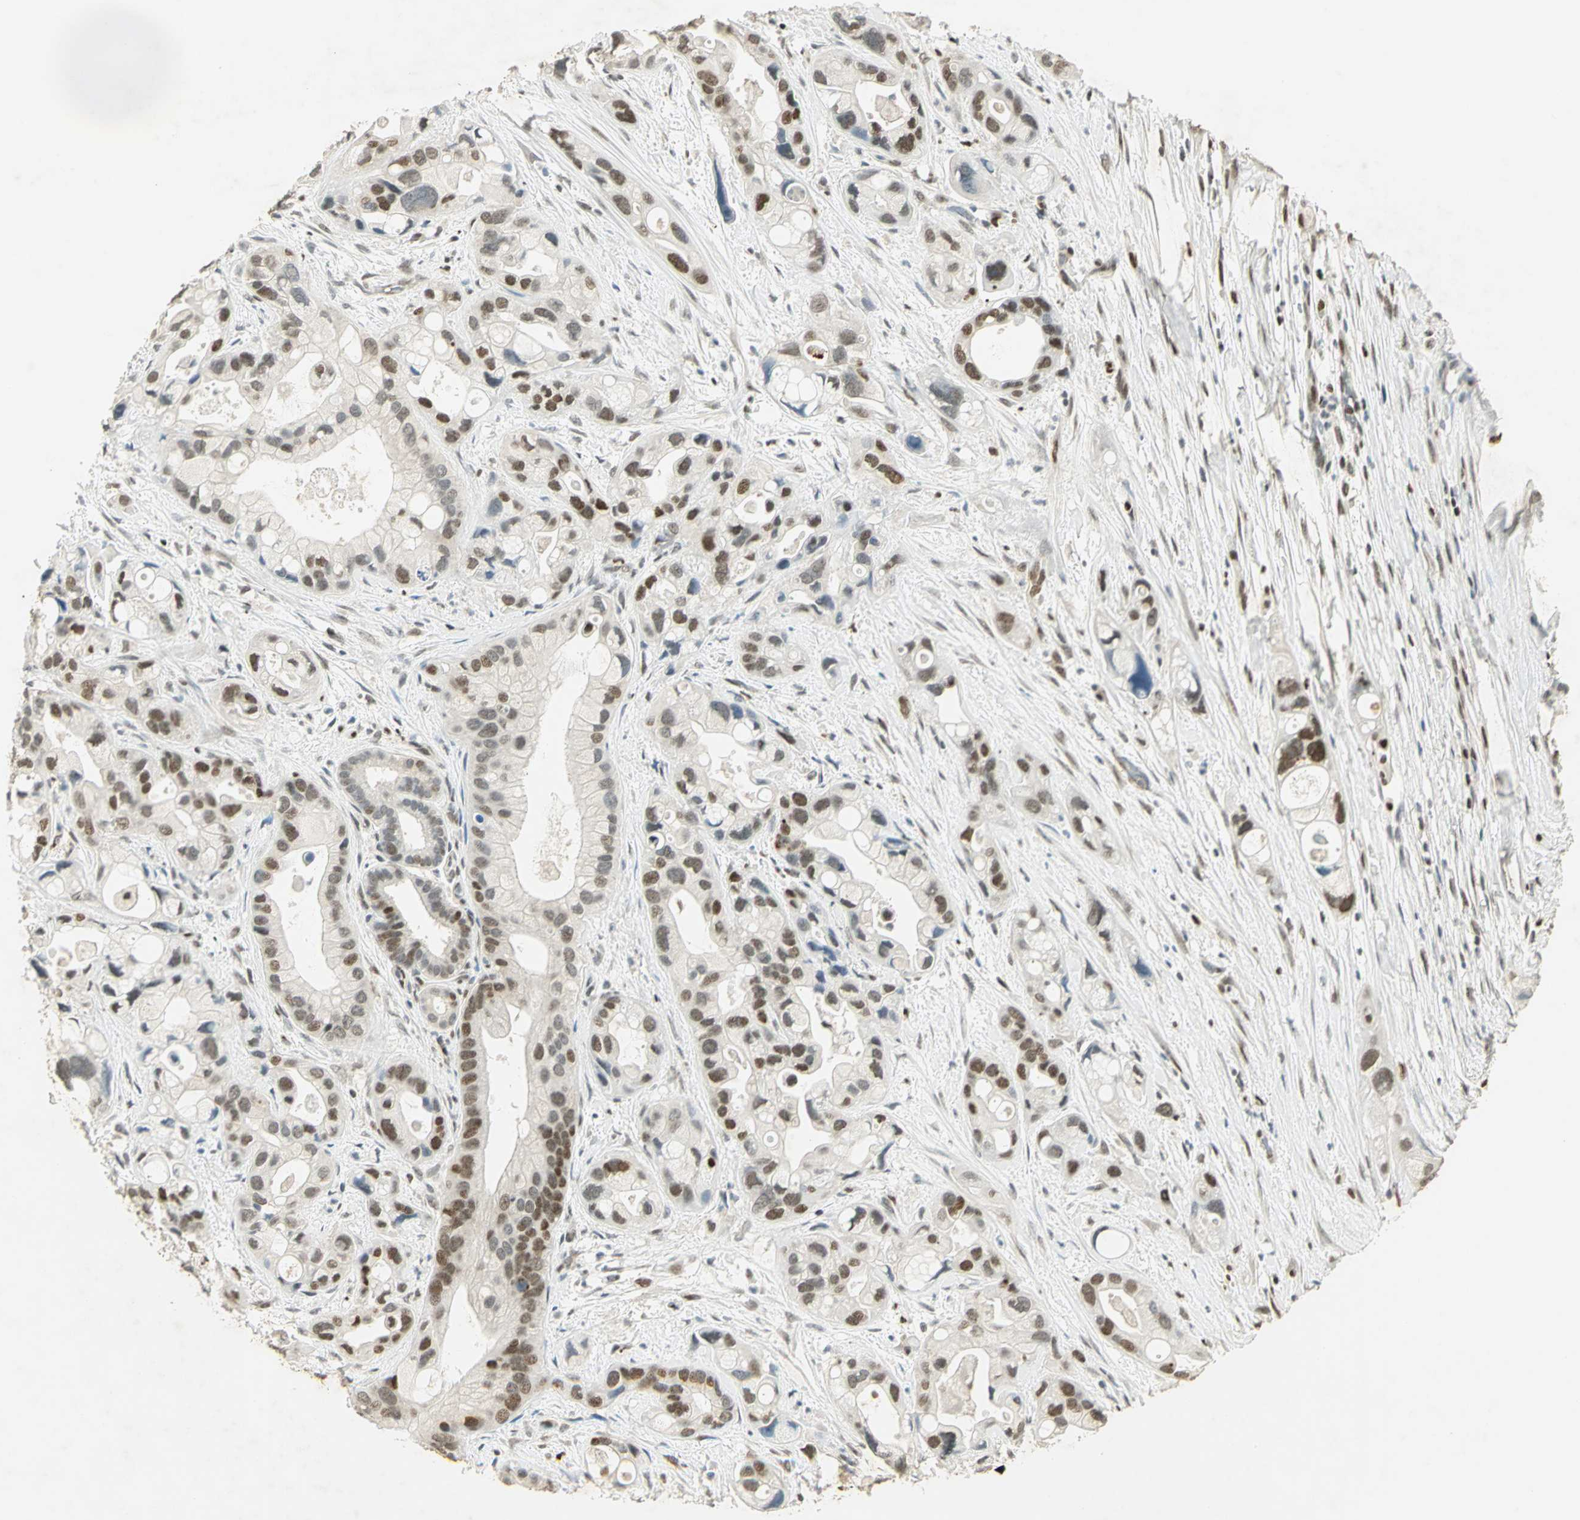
{"staining": {"intensity": "strong", "quantity": ">75%", "location": "nuclear"}, "tissue": "pancreatic cancer", "cell_type": "Tumor cells", "image_type": "cancer", "snomed": [{"axis": "morphology", "description": "Adenocarcinoma, NOS"}, {"axis": "topography", "description": "Pancreas"}], "caption": "This micrograph exhibits immunohistochemistry (IHC) staining of pancreatic cancer (adenocarcinoma), with high strong nuclear positivity in about >75% of tumor cells.", "gene": "AK6", "patient": {"sex": "female", "age": 77}}